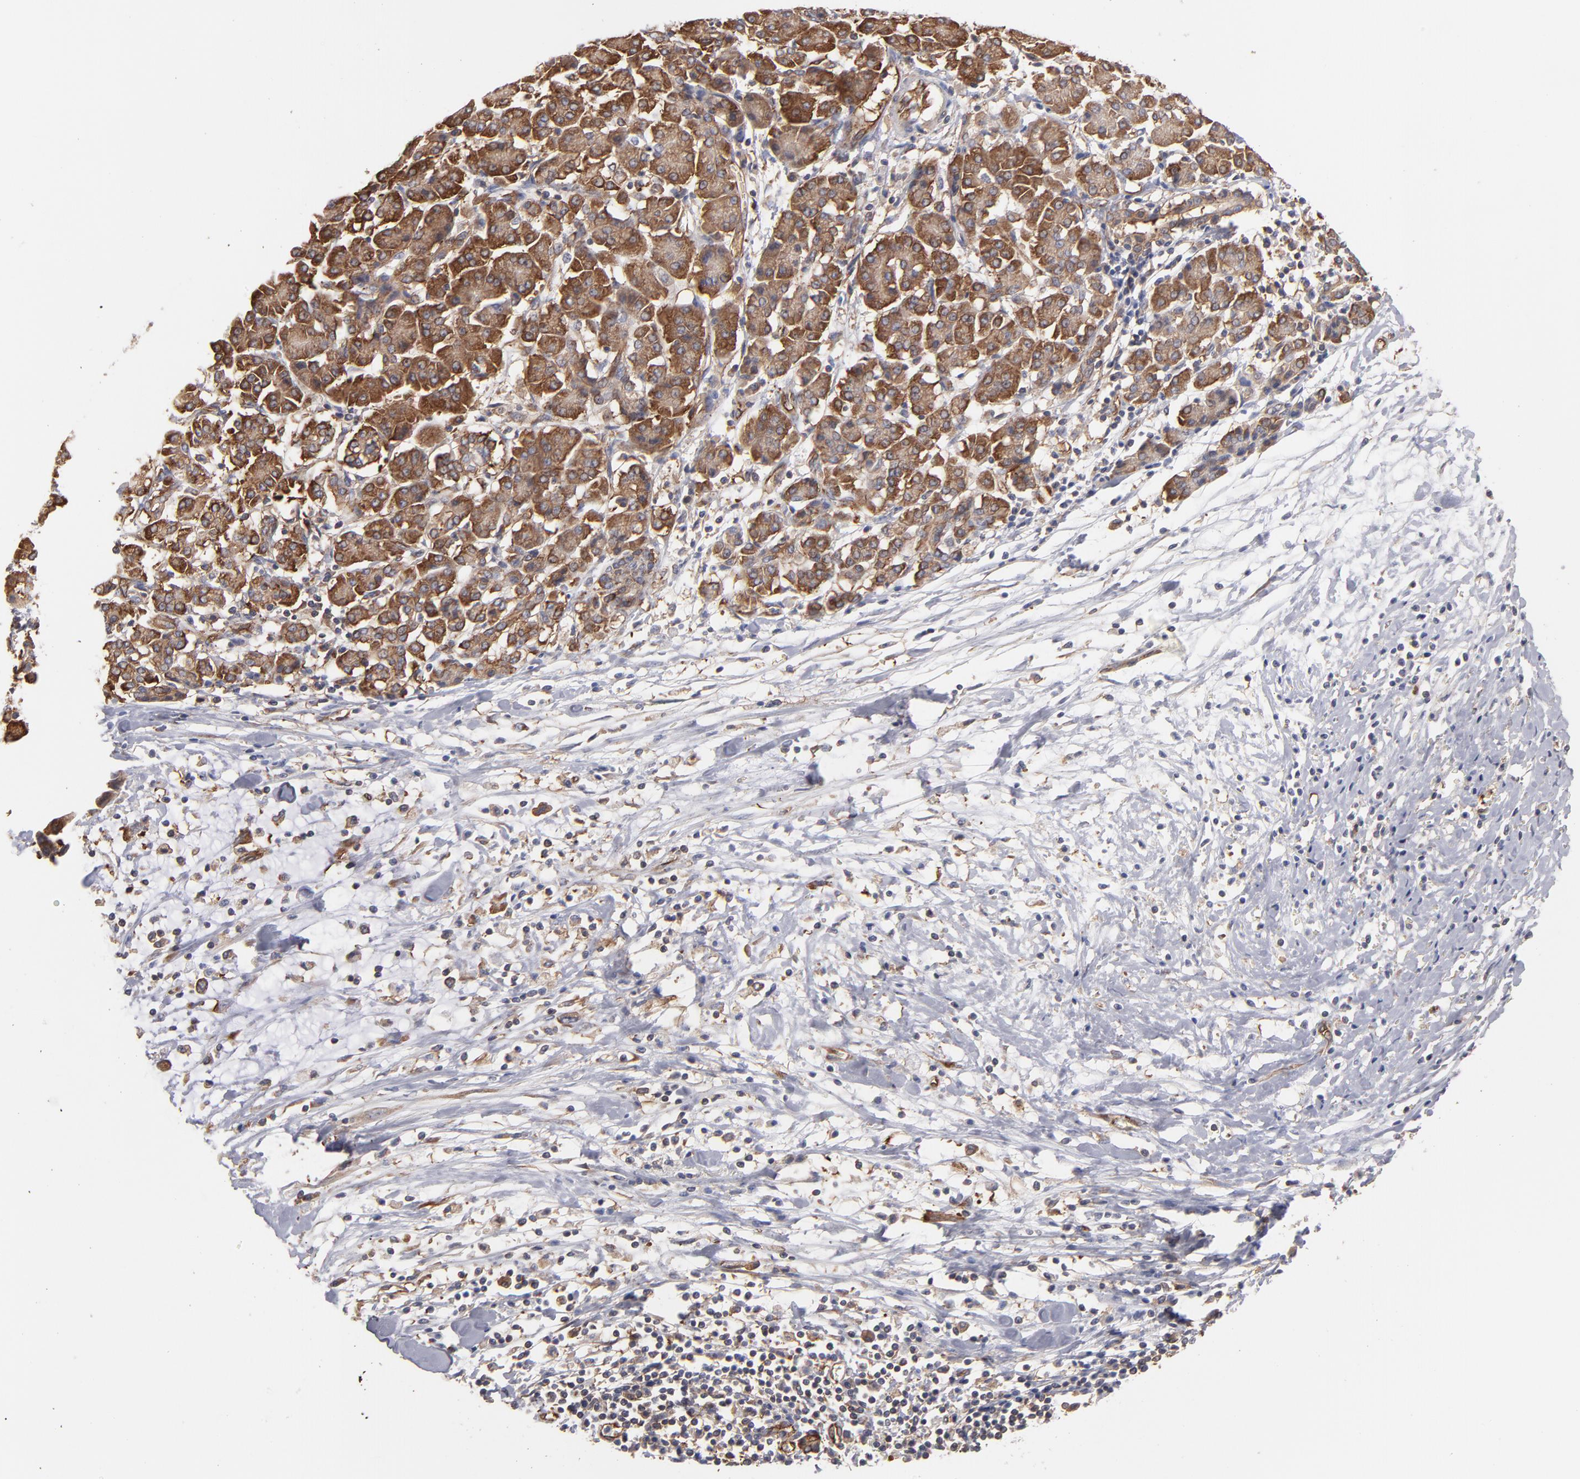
{"staining": {"intensity": "moderate", "quantity": ">75%", "location": "cytoplasmic/membranous"}, "tissue": "pancreatic cancer", "cell_type": "Tumor cells", "image_type": "cancer", "snomed": [{"axis": "morphology", "description": "Adenocarcinoma, NOS"}, {"axis": "topography", "description": "Pancreas"}], "caption": "Brown immunohistochemical staining in adenocarcinoma (pancreatic) displays moderate cytoplasmic/membranous staining in about >75% of tumor cells.", "gene": "KTN1", "patient": {"sex": "female", "age": 57}}